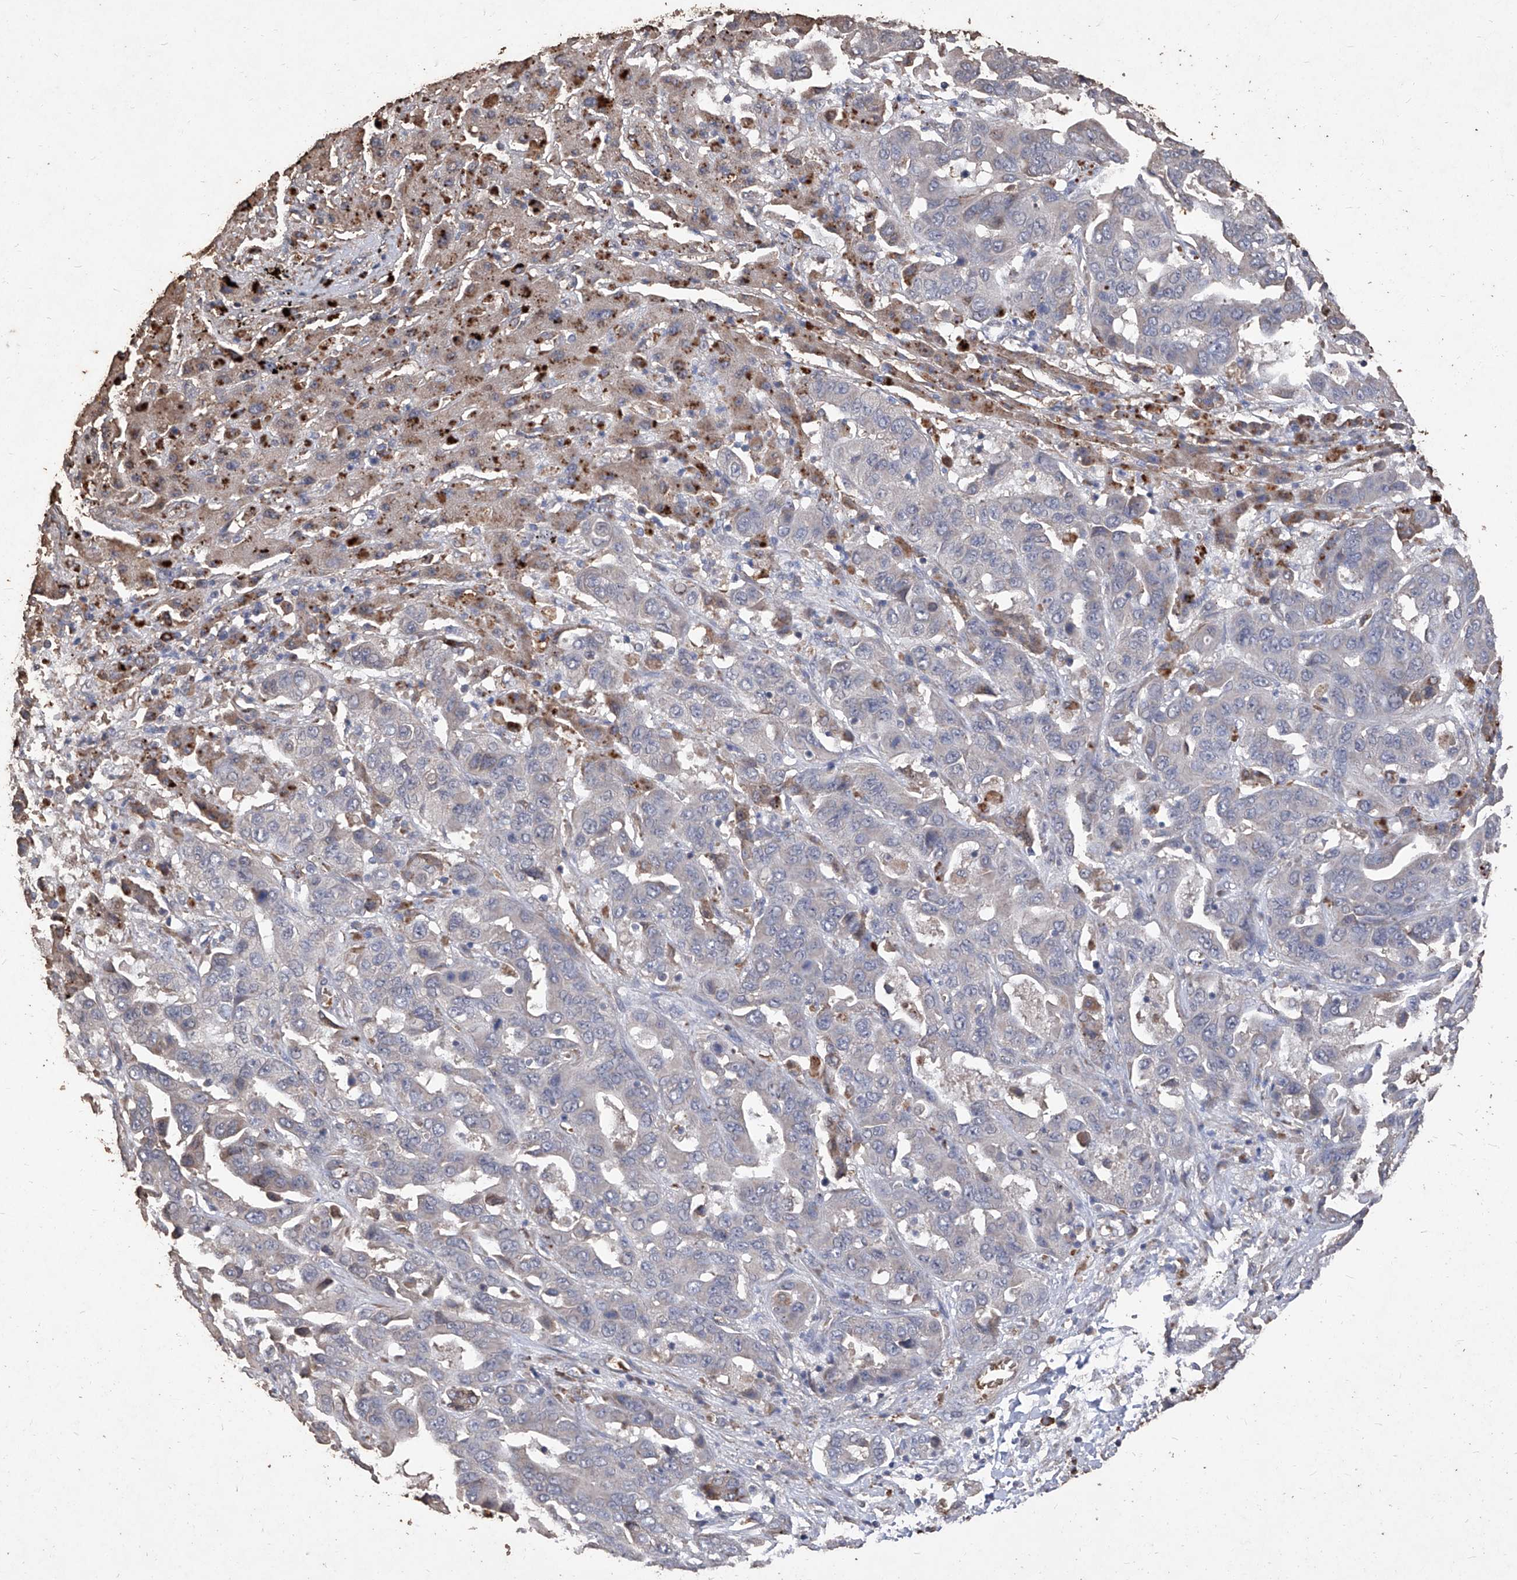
{"staining": {"intensity": "negative", "quantity": "none", "location": "none"}, "tissue": "liver cancer", "cell_type": "Tumor cells", "image_type": "cancer", "snomed": [{"axis": "morphology", "description": "Cholangiocarcinoma"}, {"axis": "topography", "description": "Liver"}], "caption": "The photomicrograph reveals no significant staining in tumor cells of liver cholangiocarcinoma.", "gene": "EML1", "patient": {"sex": "female", "age": 52}}